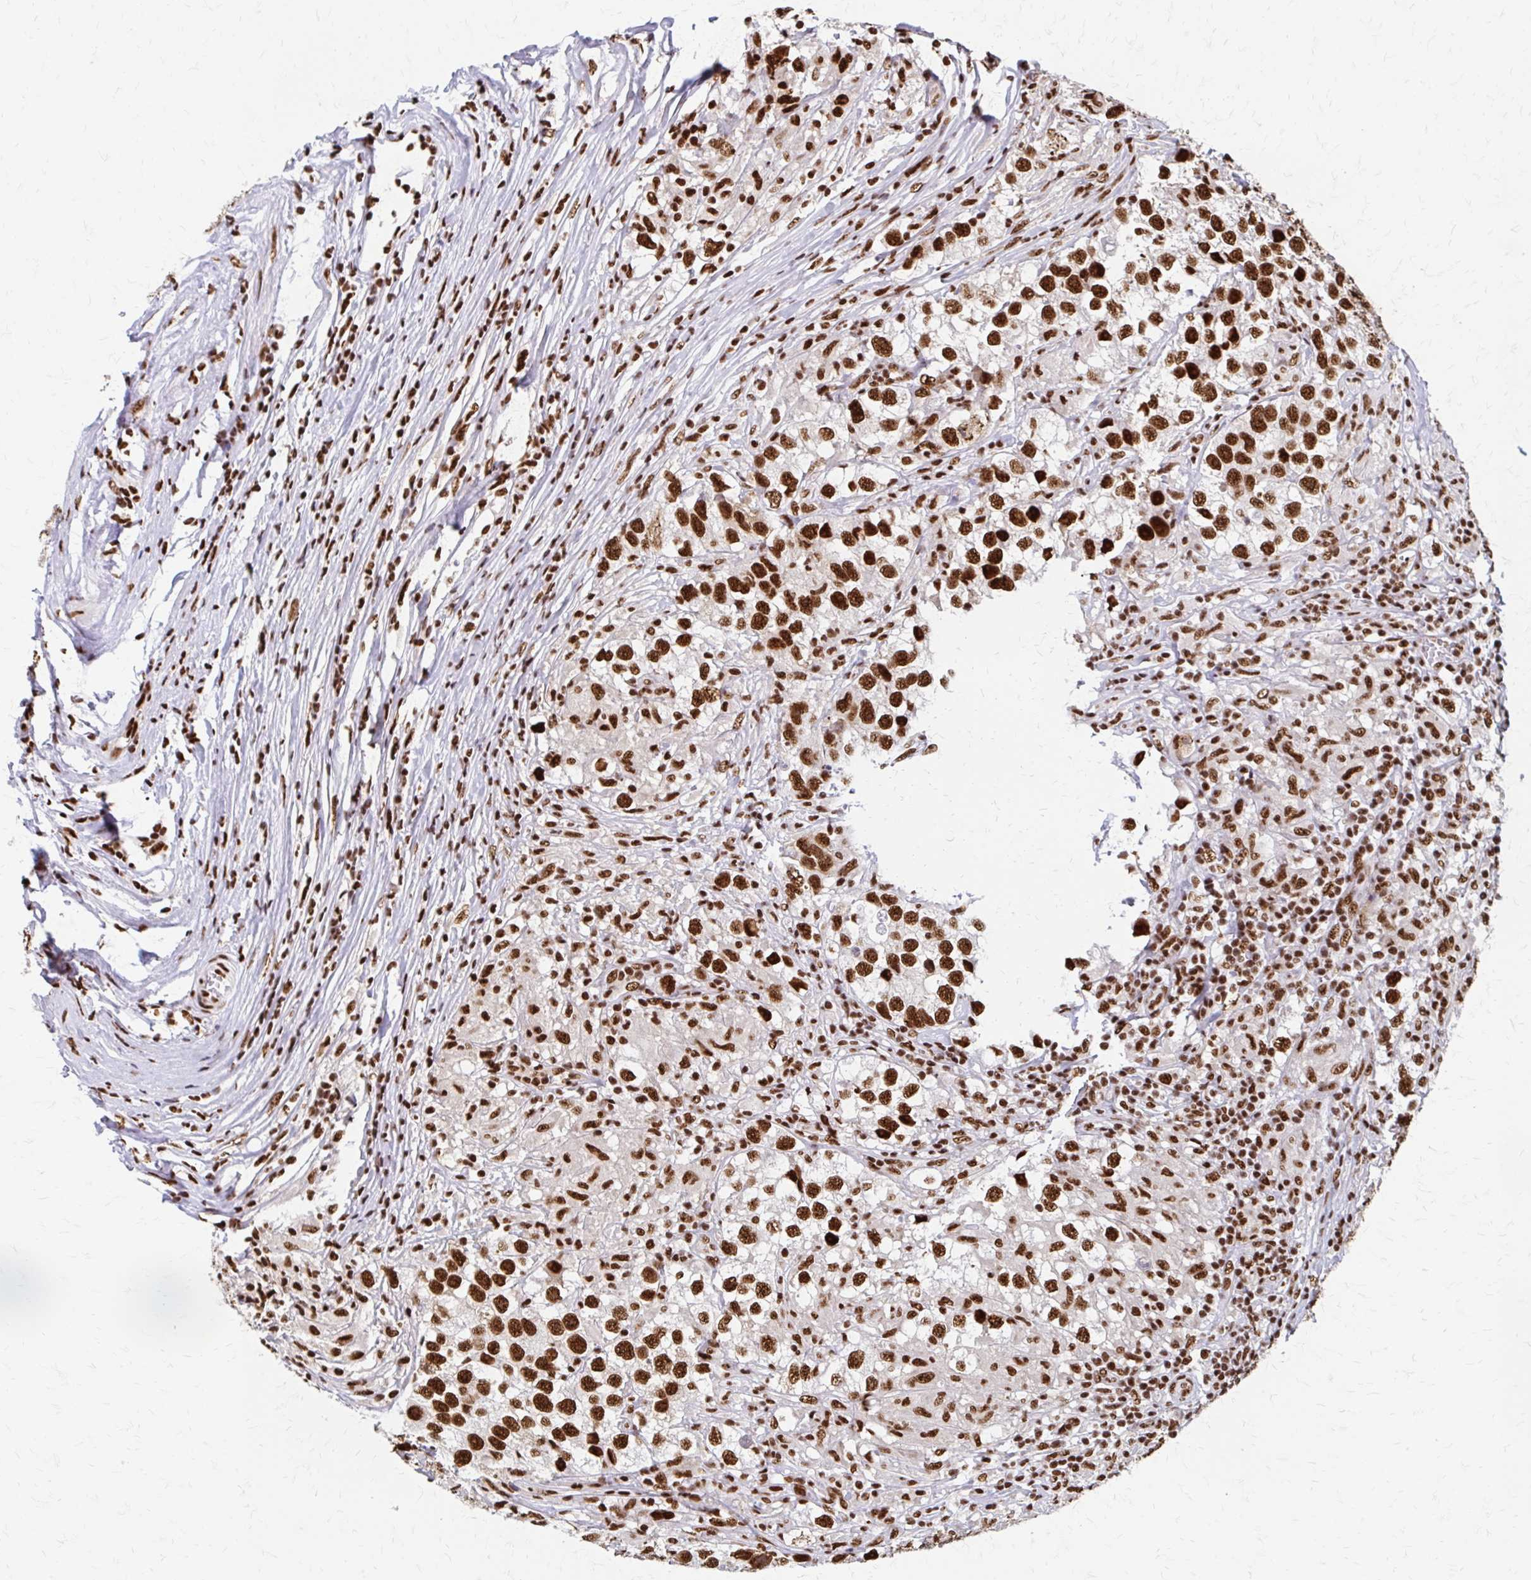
{"staining": {"intensity": "strong", "quantity": ">75%", "location": "nuclear"}, "tissue": "testis cancer", "cell_type": "Tumor cells", "image_type": "cancer", "snomed": [{"axis": "morphology", "description": "Seminoma, NOS"}, {"axis": "topography", "description": "Testis"}], "caption": "The image exhibits staining of seminoma (testis), revealing strong nuclear protein expression (brown color) within tumor cells.", "gene": "CNKSR3", "patient": {"sex": "male", "age": 46}}